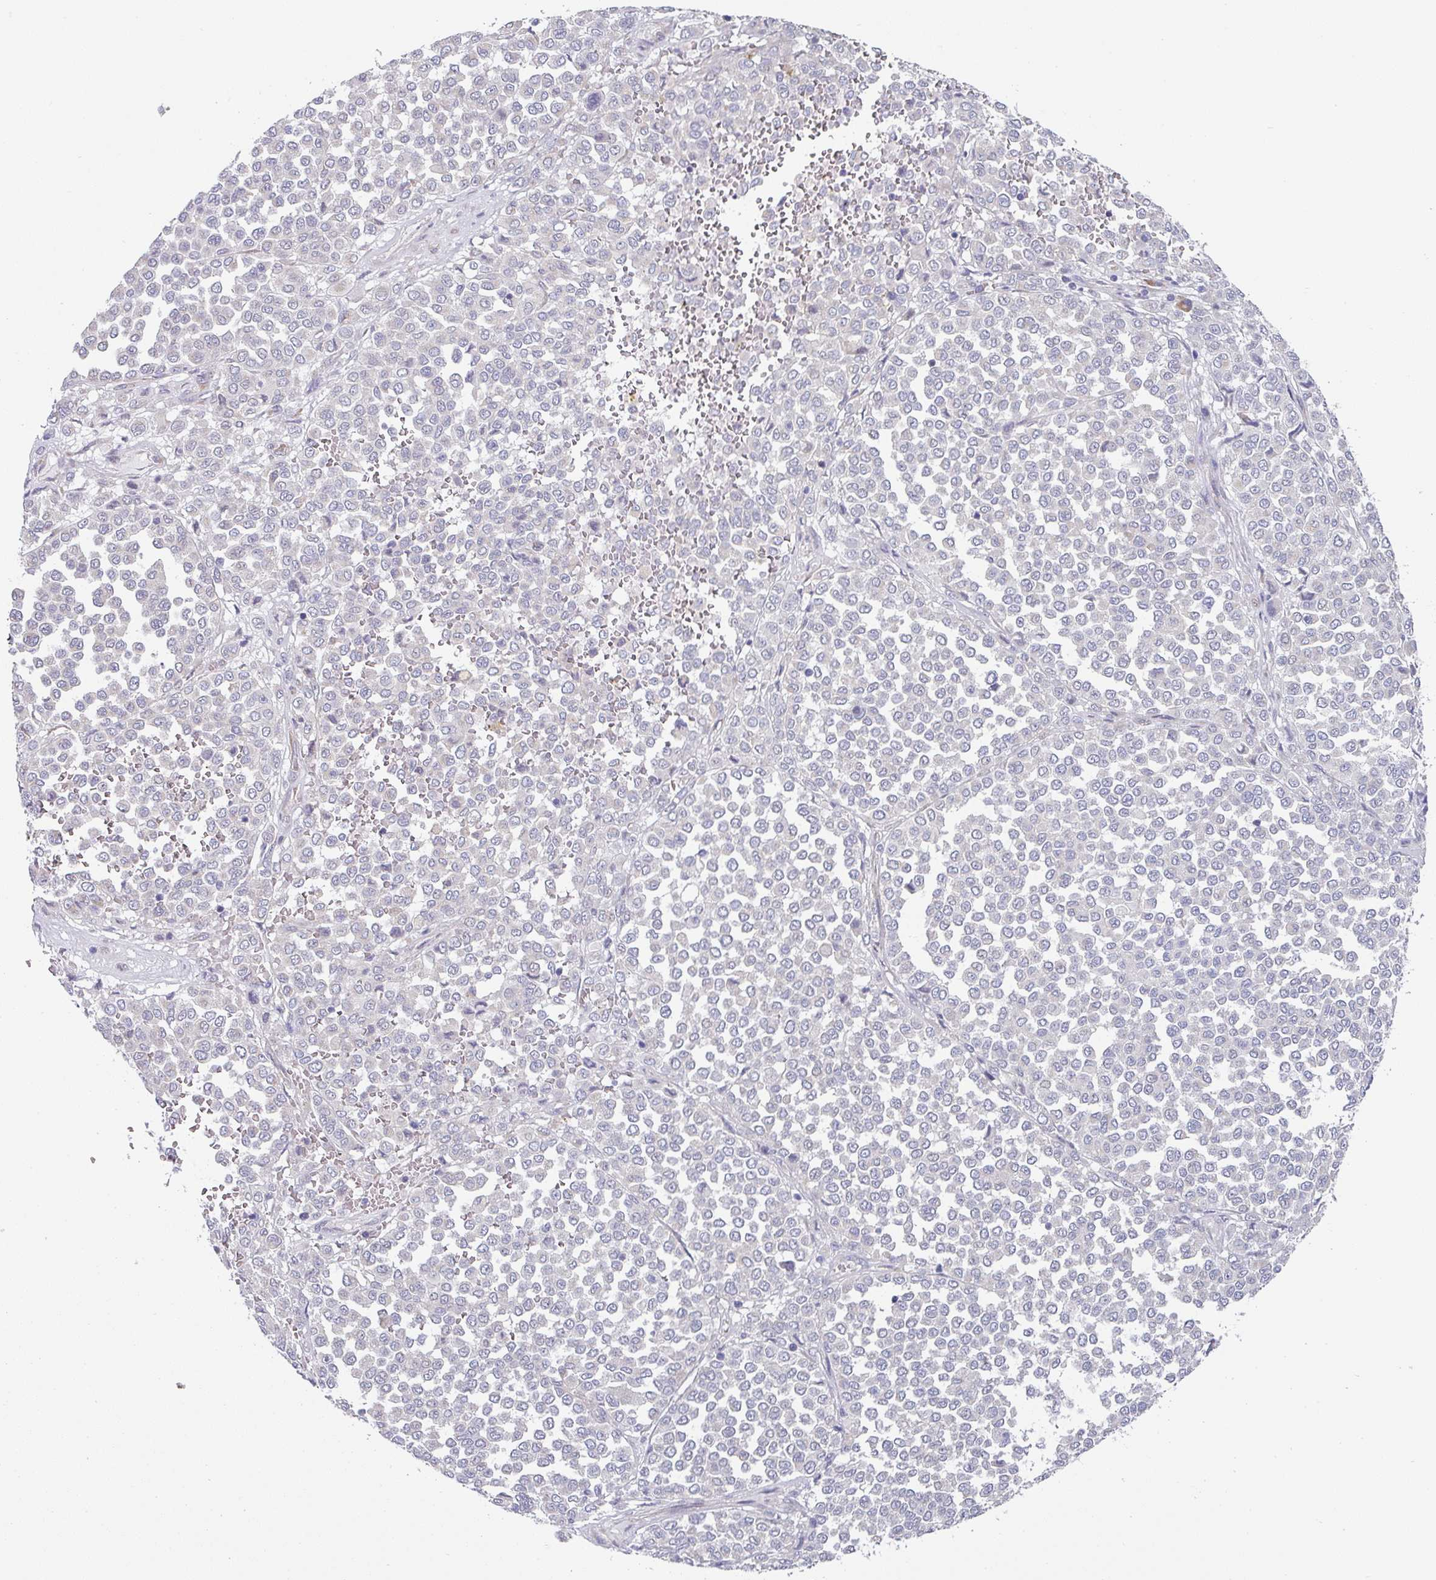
{"staining": {"intensity": "negative", "quantity": "none", "location": "none"}, "tissue": "melanoma", "cell_type": "Tumor cells", "image_type": "cancer", "snomed": [{"axis": "morphology", "description": "Malignant melanoma, Metastatic site"}, {"axis": "topography", "description": "Pancreas"}], "caption": "Immunohistochemical staining of human melanoma reveals no significant expression in tumor cells. (DAB IHC, high magnification).", "gene": "TMED5", "patient": {"sex": "female", "age": 30}}